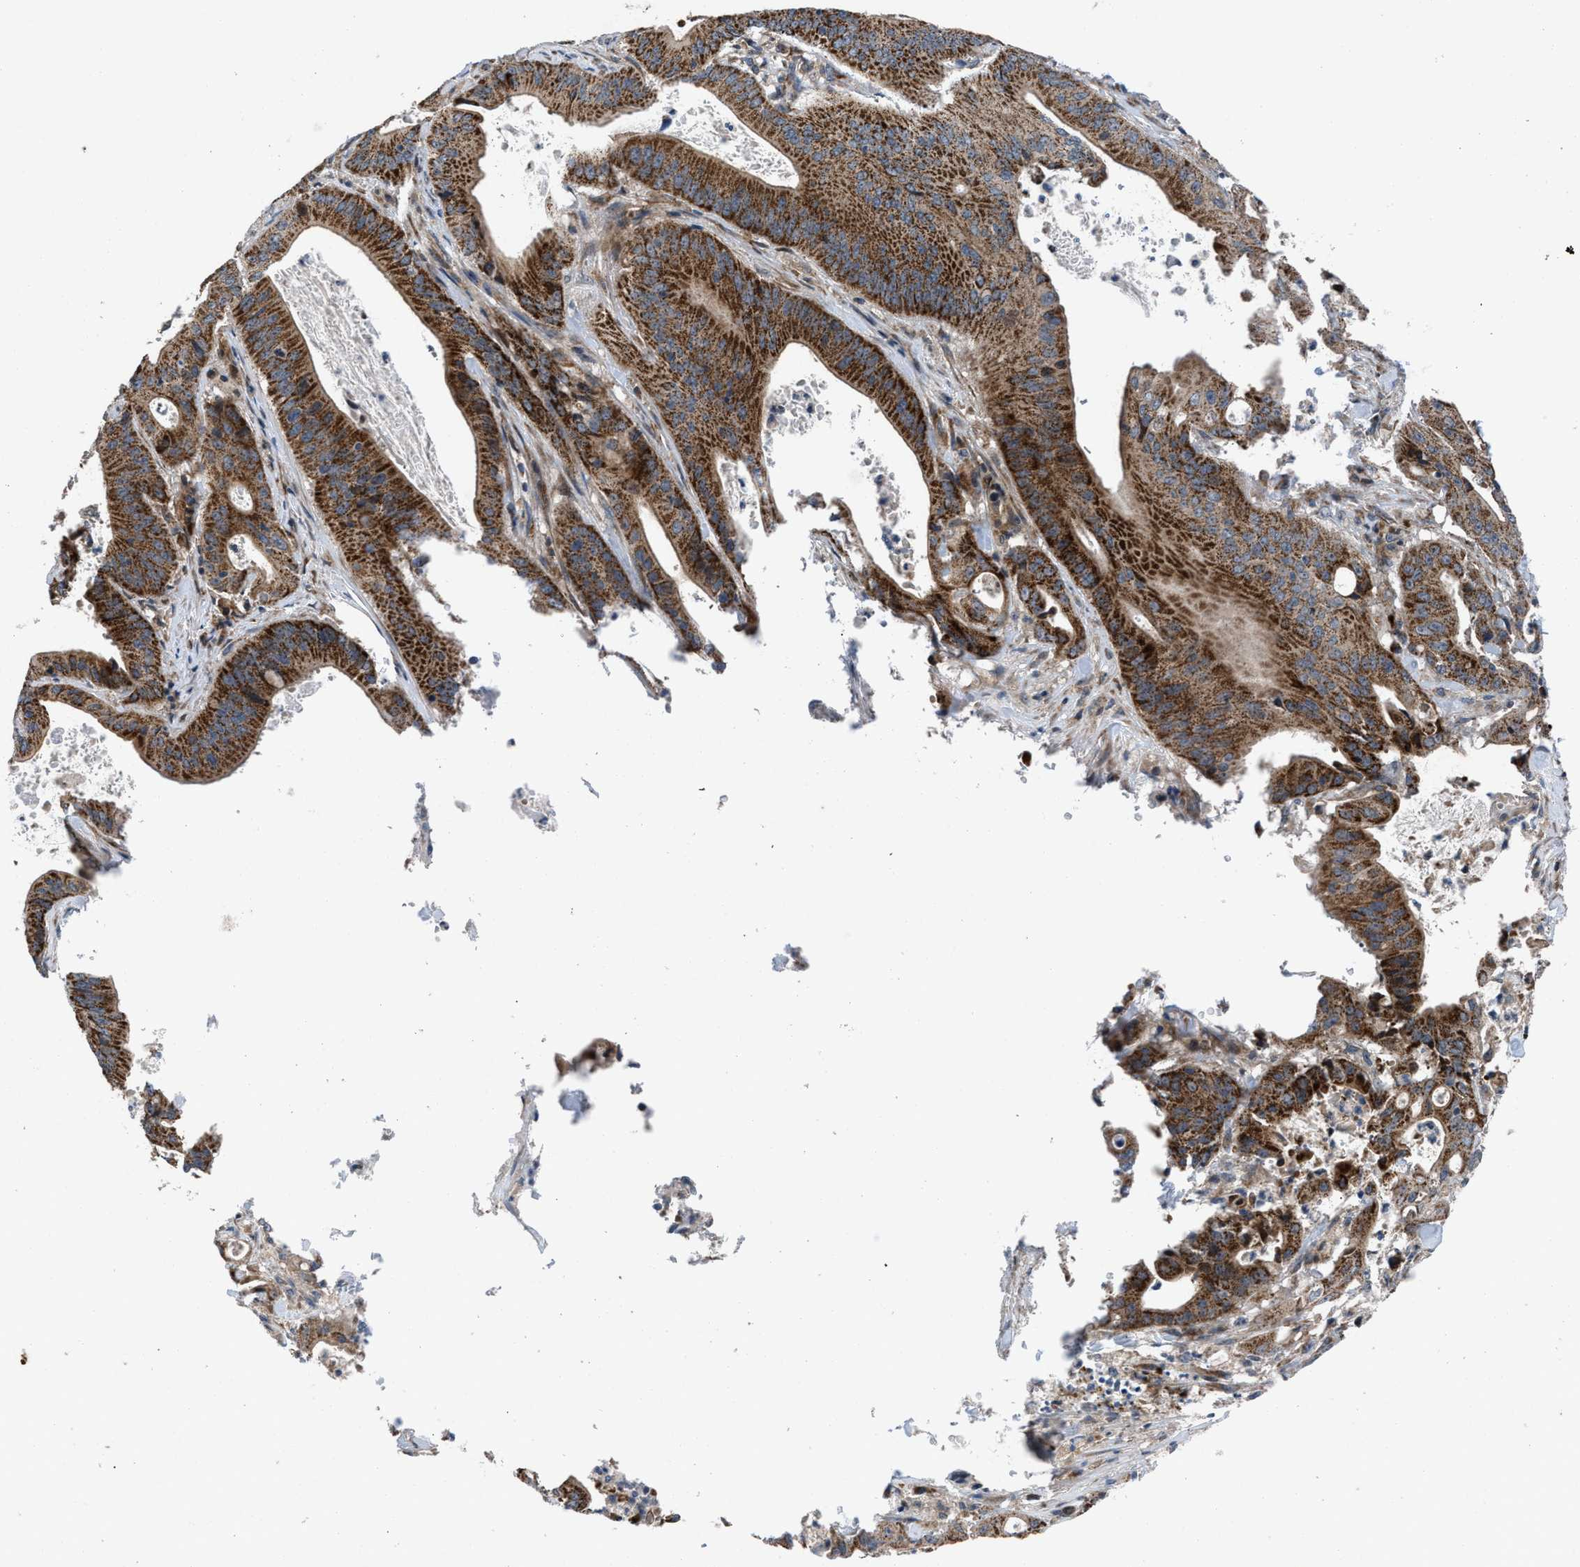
{"staining": {"intensity": "strong", "quantity": ">75%", "location": "cytoplasmic/membranous"}, "tissue": "pancreatic cancer", "cell_type": "Tumor cells", "image_type": "cancer", "snomed": [{"axis": "morphology", "description": "Normal tissue, NOS"}, {"axis": "topography", "description": "Lymph node"}], "caption": "There is high levels of strong cytoplasmic/membranous expression in tumor cells of pancreatic cancer, as demonstrated by immunohistochemical staining (brown color).", "gene": "AP3M2", "patient": {"sex": "male", "age": 62}}